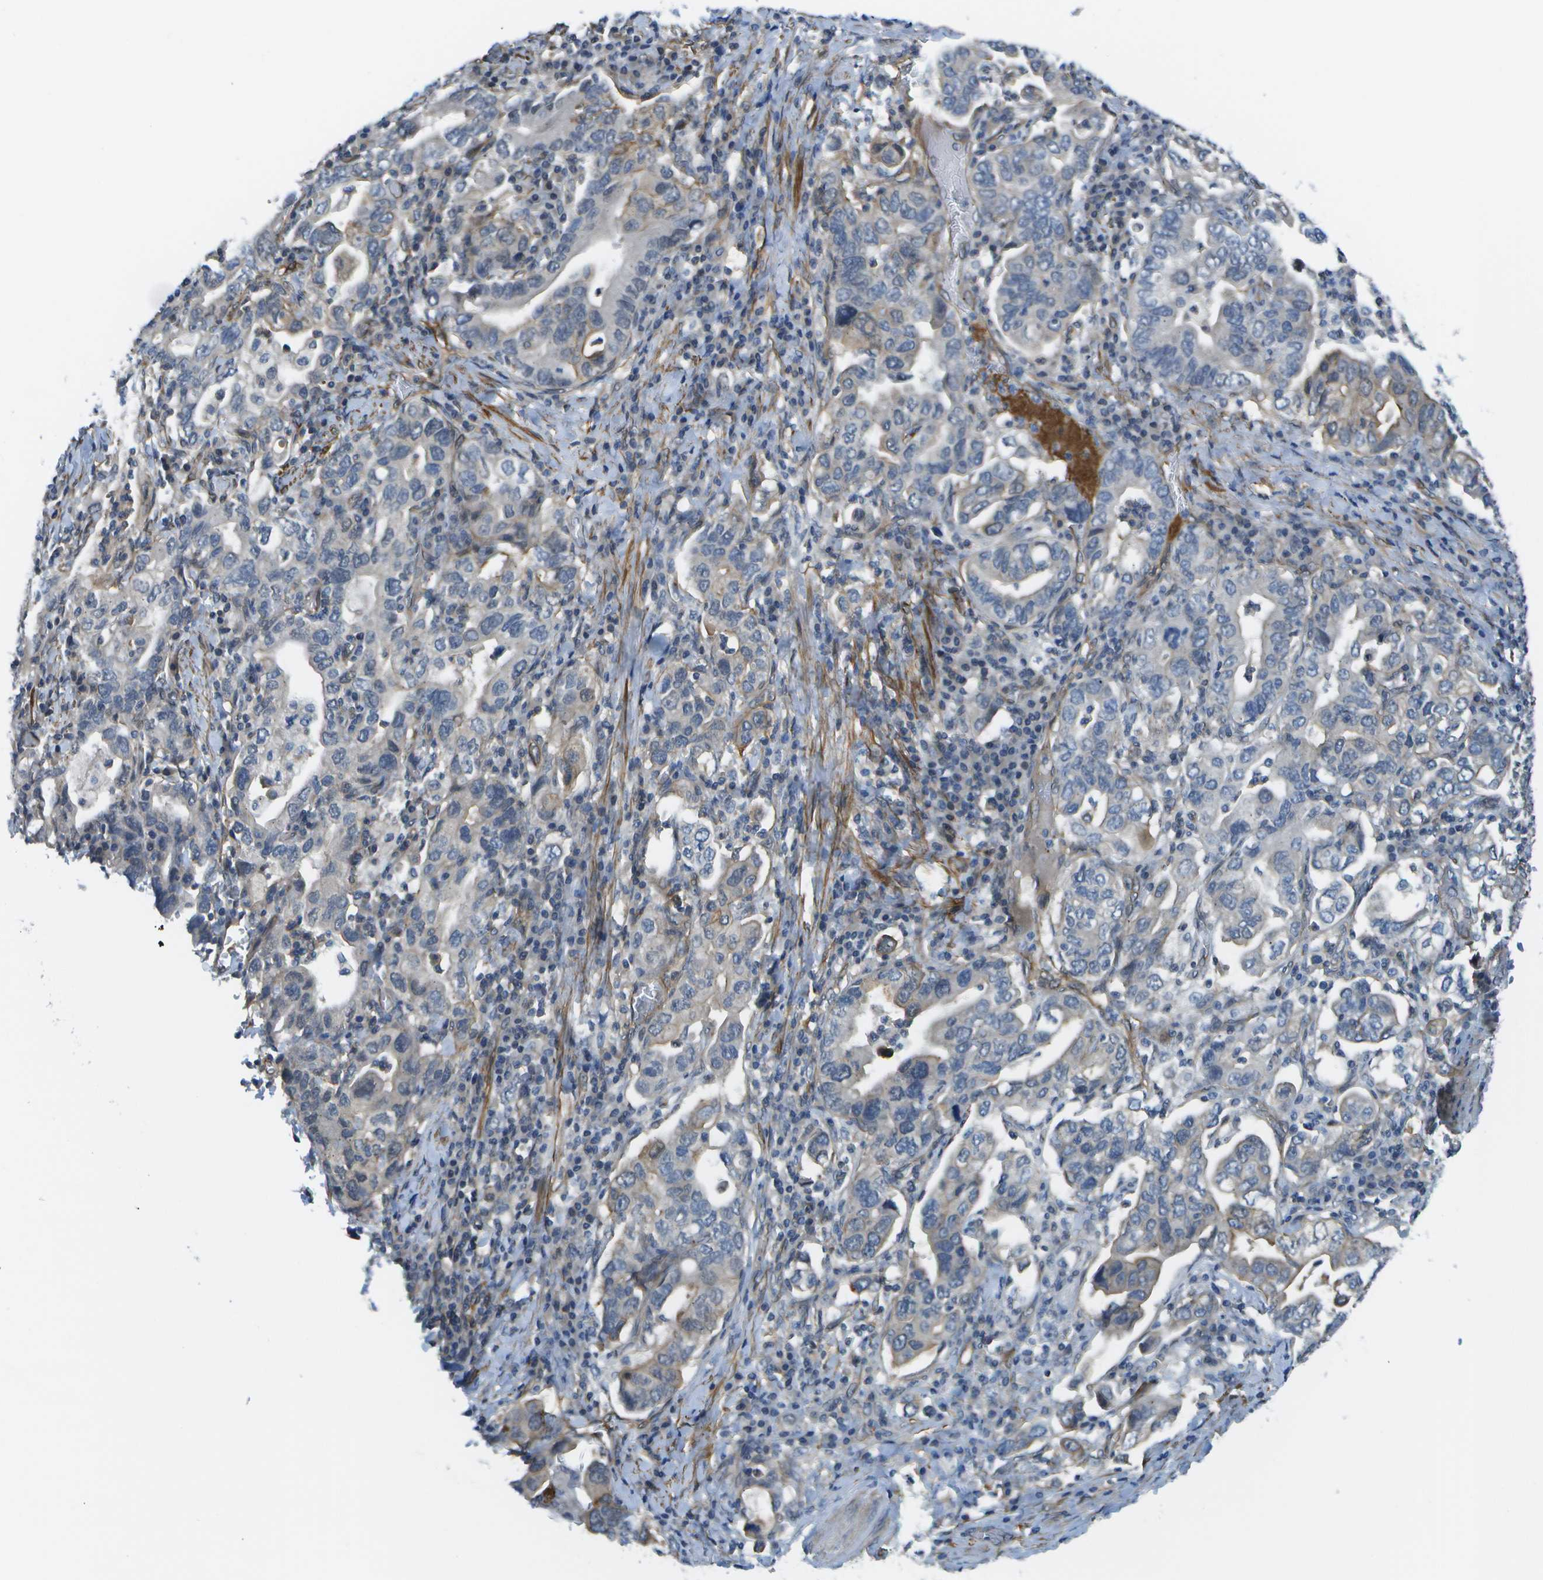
{"staining": {"intensity": "weak", "quantity": "<25%", "location": "cytoplasmic/membranous"}, "tissue": "stomach cancer", "cell_type": "Tumor cells", "image_type": "cancer", "snomed": [{"axis": "morphology", "description": "Adenocarcinoma, NOS"}, {"axis": "topography", "description": "Stomach, upper"}], "caption": "Protein analysis of stomach cancer (adenocarcinoma) demonstrates no significant staining in tumor cells.", "gene": "KIAA0040", "patient": {"sex": "male", "age": 62}}